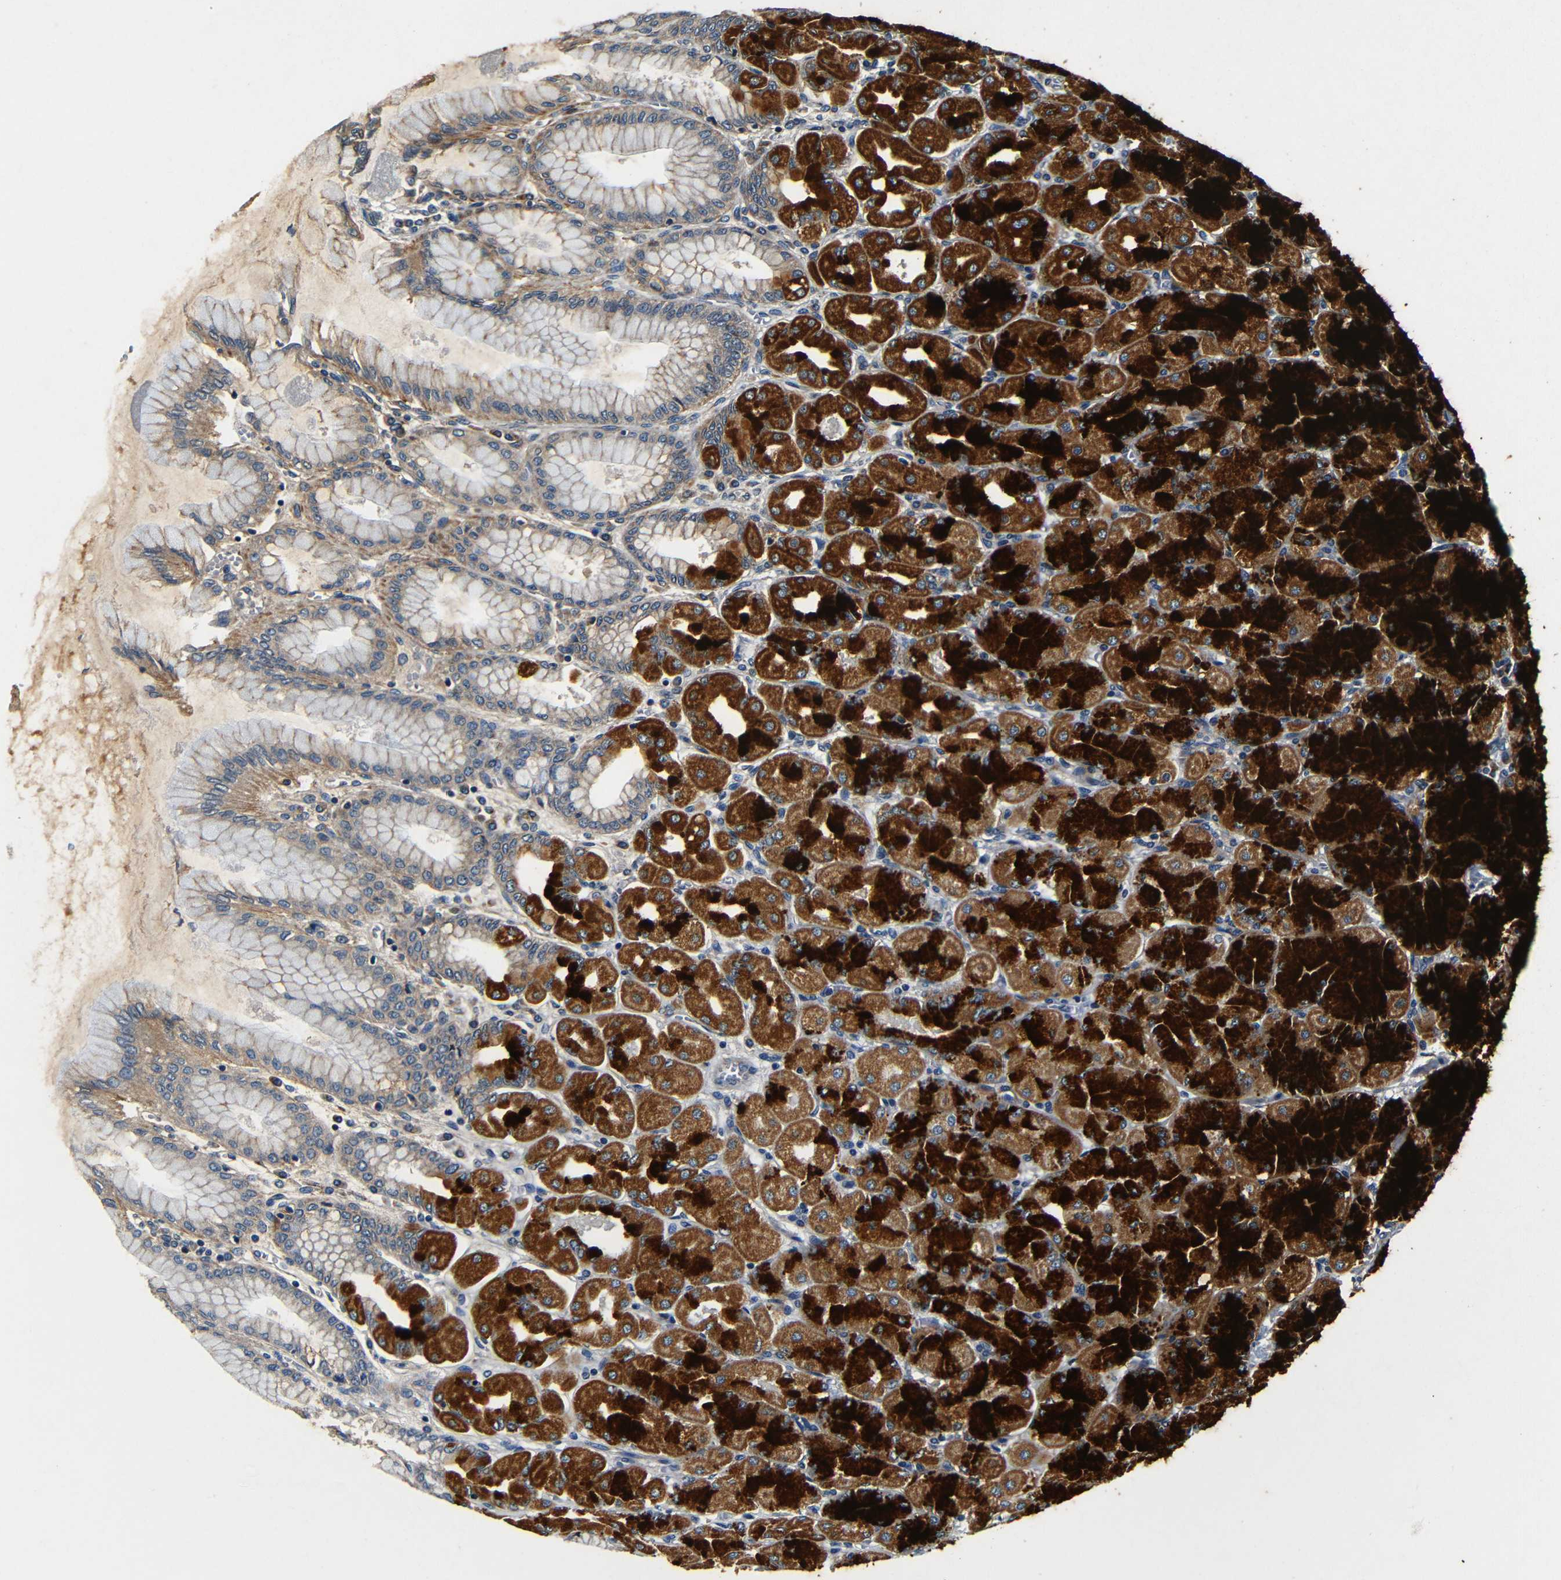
{"staining": {"intensity": "strong", "quantity": ">75%", "location": "cytoplasmic/membranous"}, "tissue": "stomach", "cell_type": "Glandular cells", "image_type": "normal", "snomed": [{"axis": "morphology", "description": "Normal tissue, NOS"}, {"axis": "topography", "description": "Stomach, upper"}], "caption": "Strong cytoplasmic/membranous protein positivity is identified in about >75% of glandular cells in stomach. The staining was performed using DAB, with brown indicating positive protein expression. Nuclei are stained blue with hematoxylin.", "gene": "MTX1", "patient": {"sex": "female", "age": 56}}